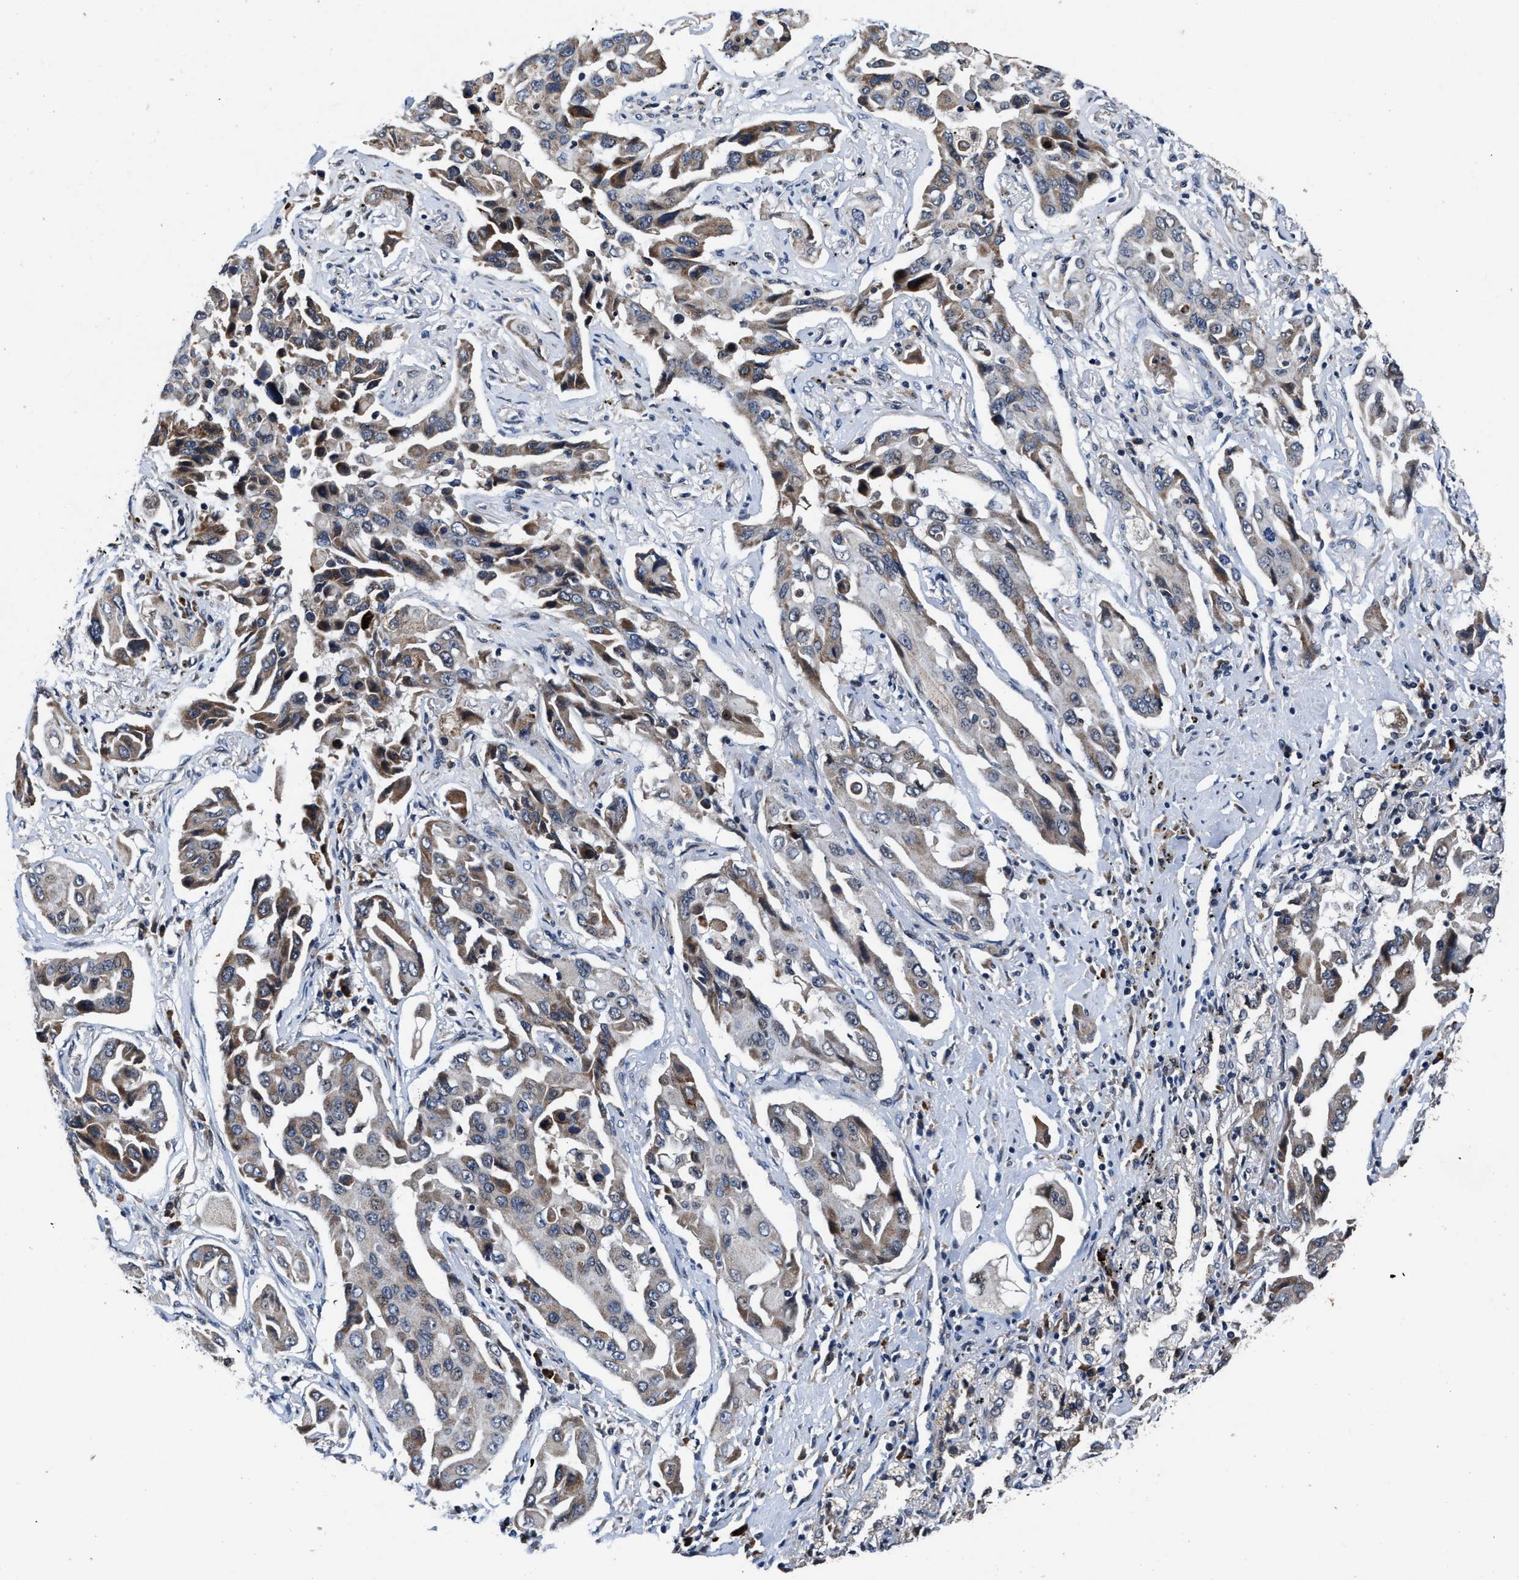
{"staining": {"intensity": "moderate", "quantity": "<25%", "location": "cytoplasmic/membranous"}, "tissue": "lung cancer", "cell_type": "Tumor cells", "image_type": "cancer", "snomed": [{"axis": "morphology", "description": "Adenocarcinoma, NOS"}, {"axis": "topography", "description": "Lung"}], "caption": "A low amount of moderate cytoplasmic/membranous expression is identified in about <25% of tumor cells in lung cancer tissue. The staining is performed using DAB brown chromogen to label protein expression. The nuclei are counter-stained blue using hematoxylin.", "gene": "TMEM53", "patient": {"sex": "female", "age": 65}}